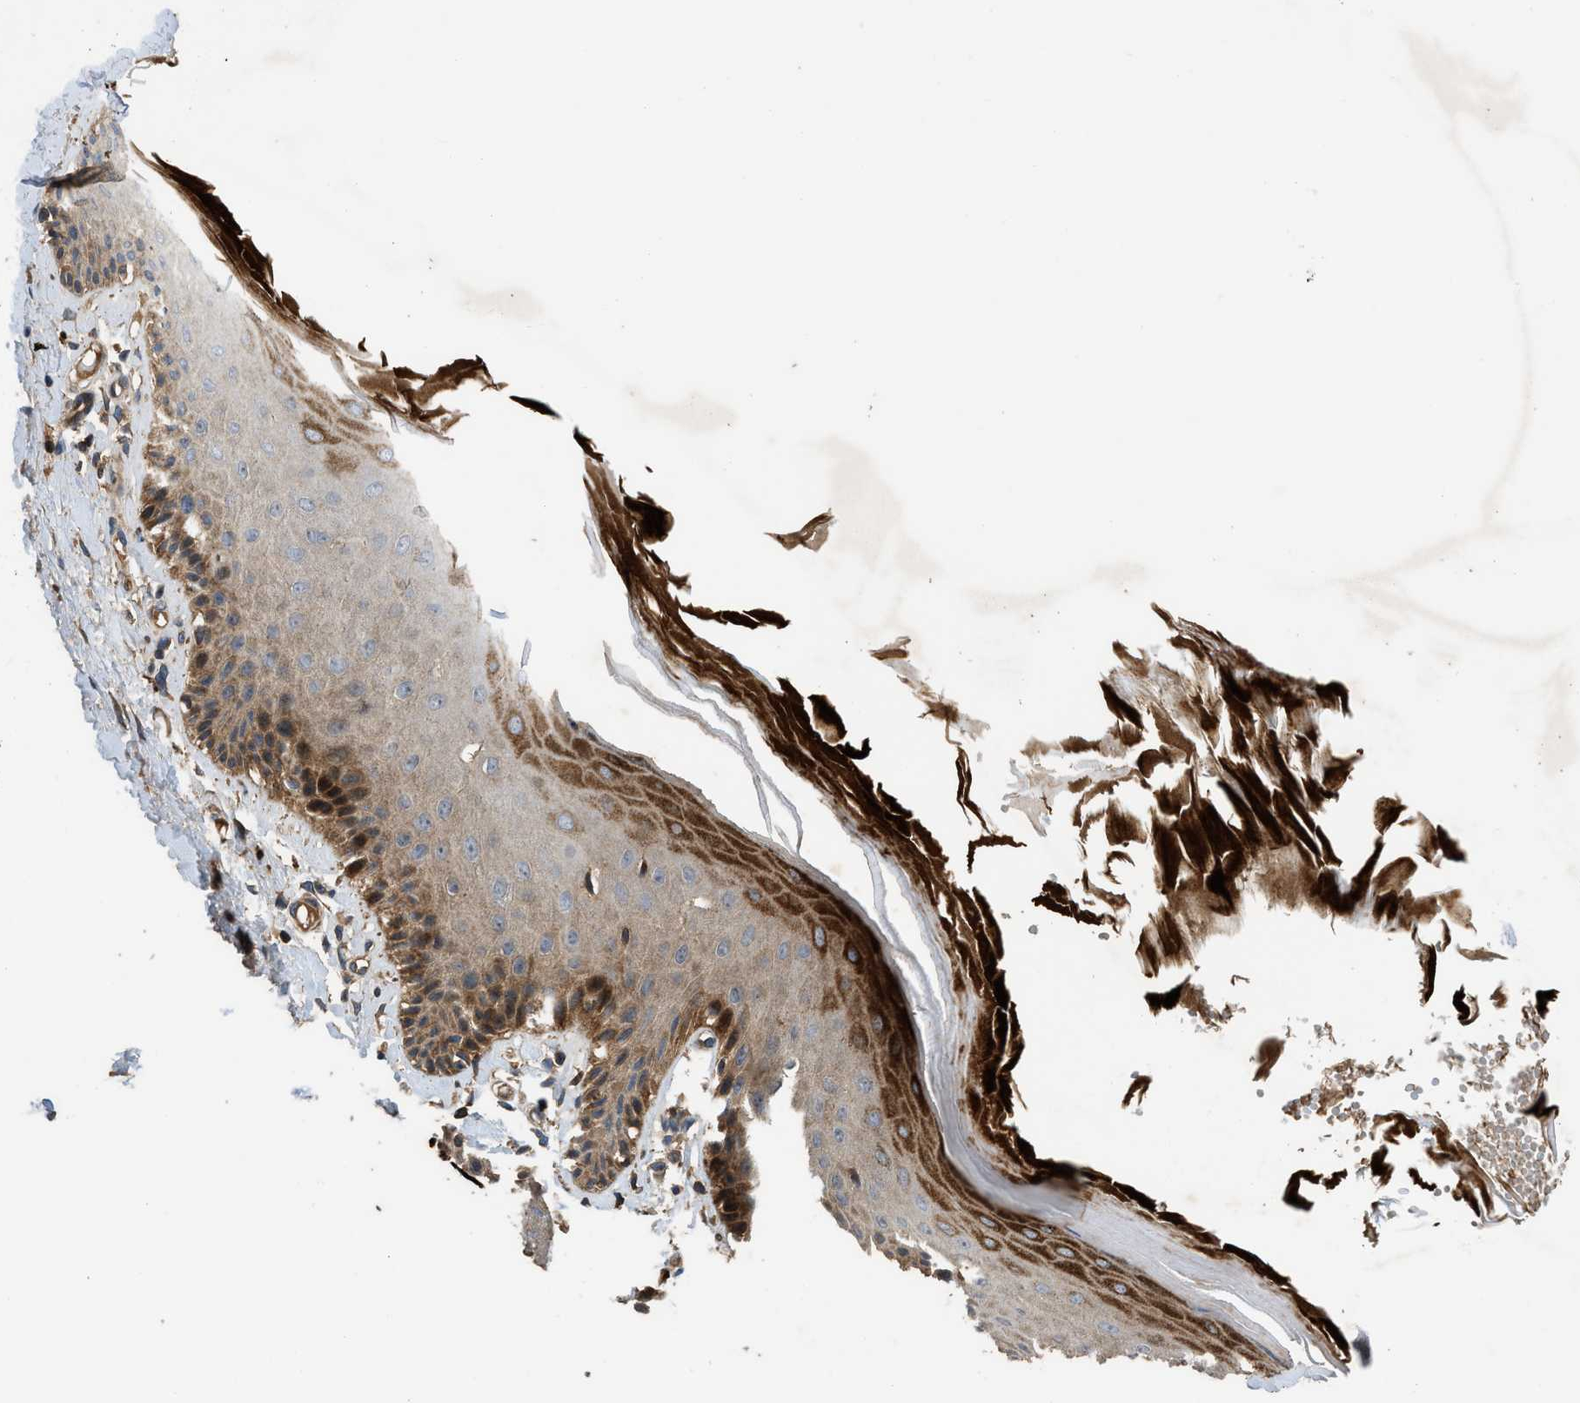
{"staining": {"intensity": "strong", "quantity": "25%-75%", "location": "cytoplasmic/membranous"}, "tissue": "skin", "cell_type": "Epidermal cells", "image_type": "normal", "snomed": [{"axis": "morphology", "description": "Normal tissue, NOS"}, {"axis": "topography", "description": "Vulva"}], "caption": "Immunohistochemical staining of unremarkable human skin shows high levels of strong cytoplasmic/membranous staining in about 25%-75% of epidermal cells.", "gene": "CNNM3", "patient": {"sex": "female", "age": 73}}